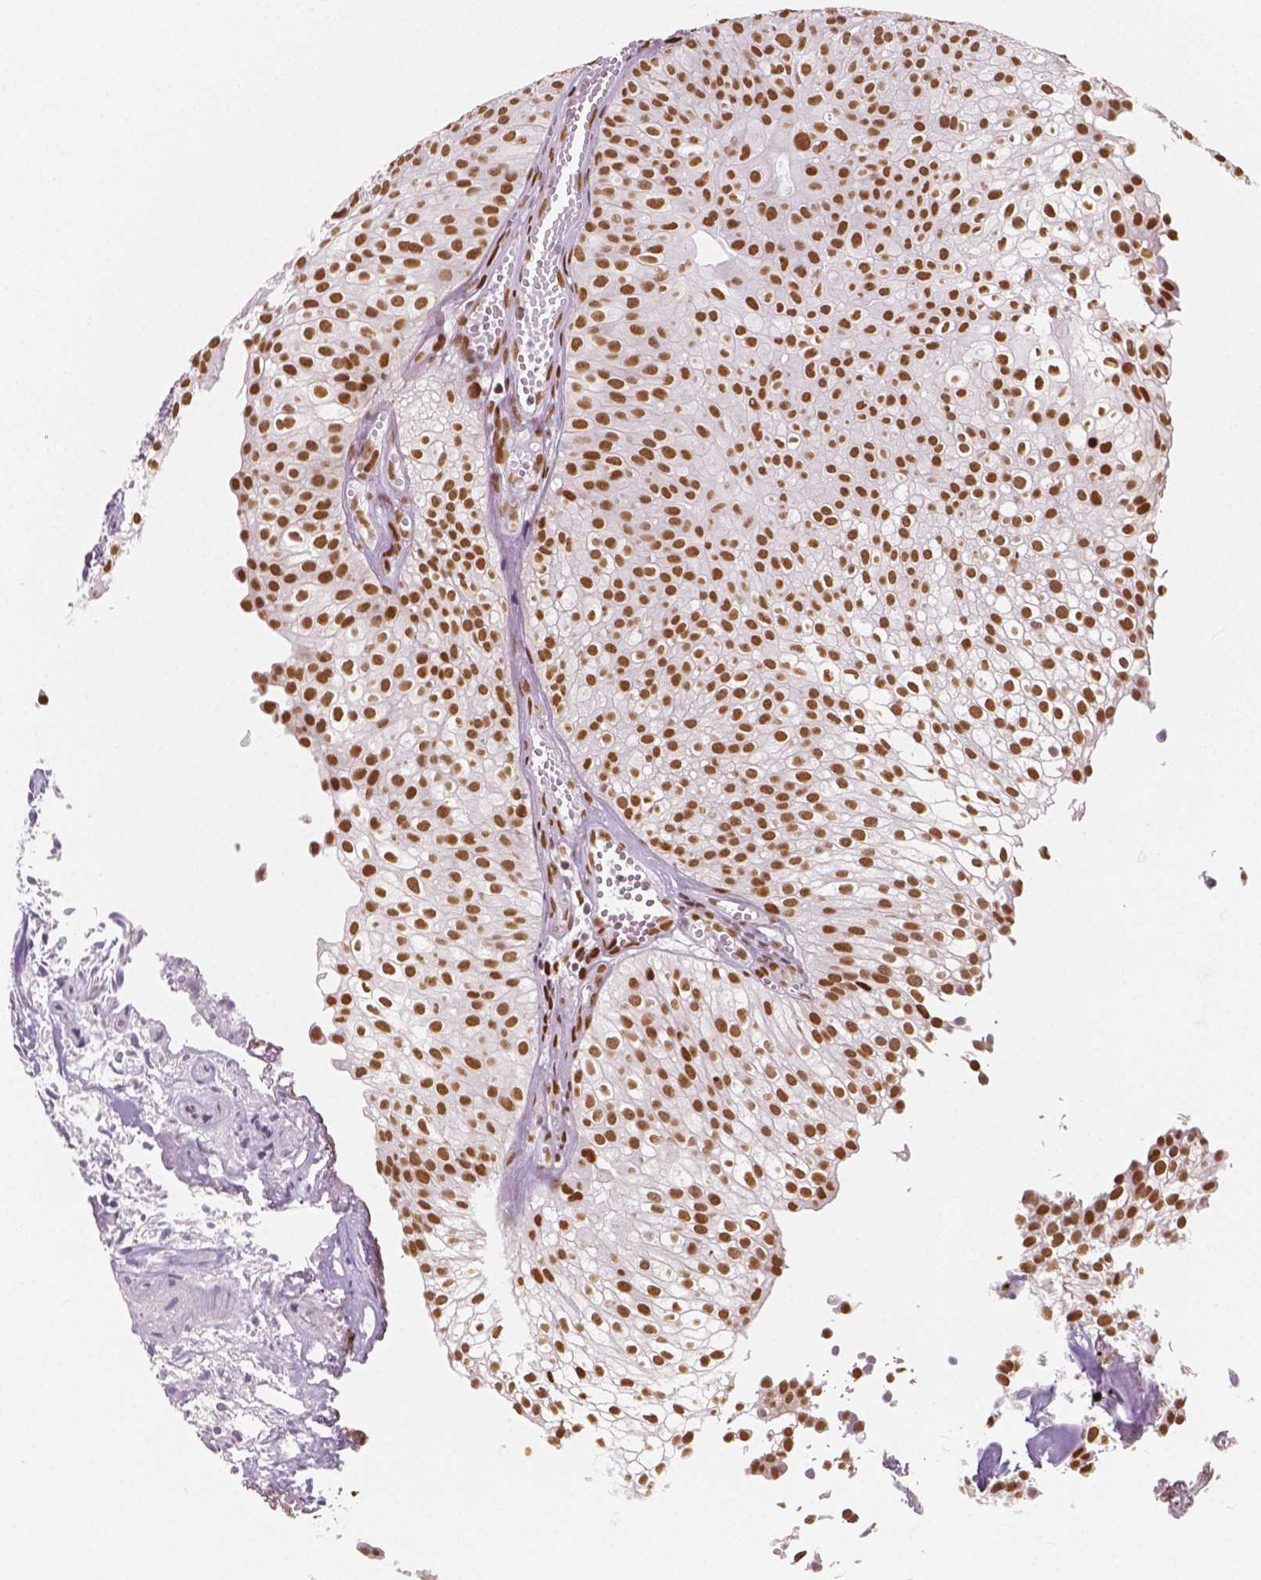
{"staining": {"intensity": "moderate", "quantity": ">75%", "location": "cytoplasmic/membranous,nuclear"}, "tissue": "urothelial cancer", "cell_type": "Tumor cells", "image_type": "cancer", "snomed": [{"axis": "morphology", "description": "Urothelial carcinoma, Low grade"}, {"axis": "topography", "description": "Urinary bladder"}], "caption": "A brown stain highlights moderate cytoplasmic/membranous and nuclear staining of a protein in human low-grade urothelial carcinoma tumor cells.", "gene": "NUCKS1", "patient": {"sex": "male", "age": 70}}